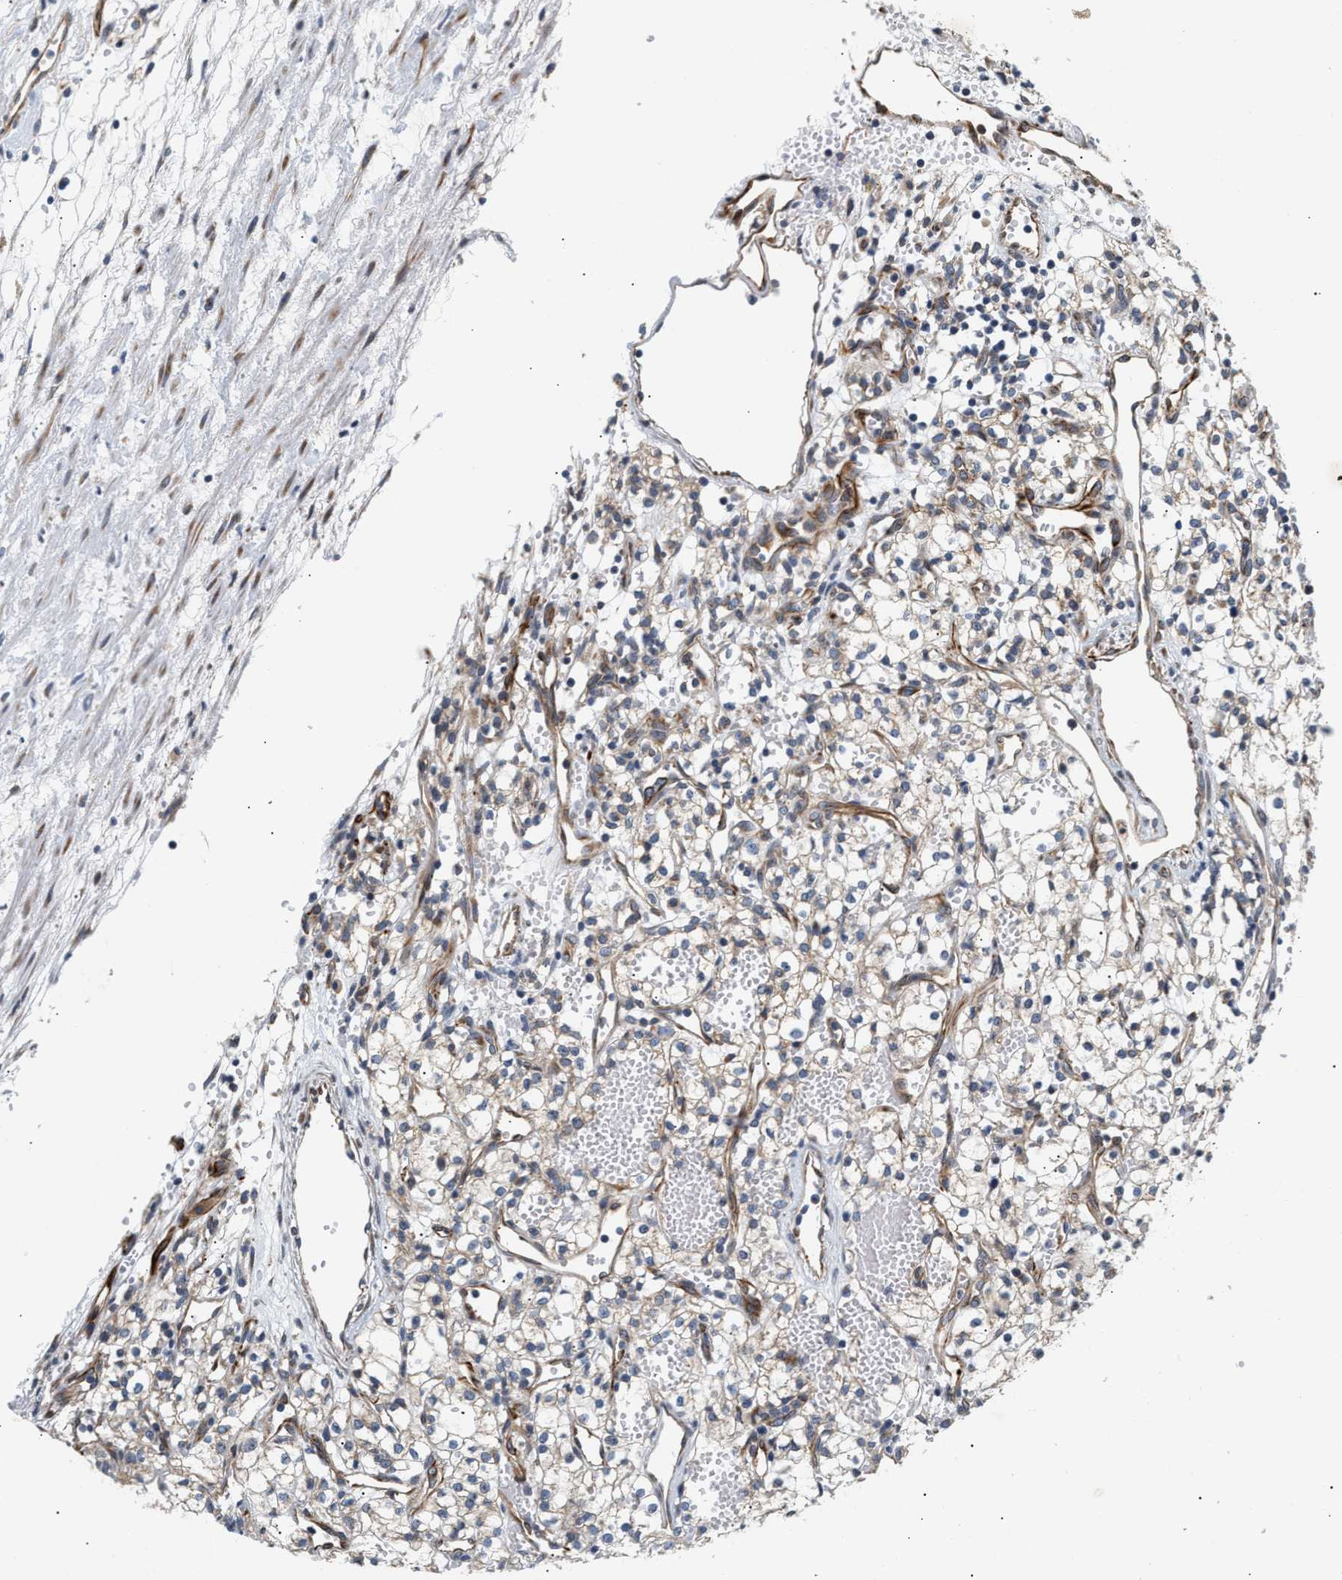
{"staining": {"intensity": "negative", "quantity": "none", "location": "none"}, "tissue": "renal cancer", "cell_type": "Tumor cells", "image_type": "cancer", "snomed": [{"axis": "morphology", "description": "Adenocarcinoma, NOS"}, {"axis": "topography", "description": "Kidney"}], "caption": "This is an immunohistochemistry (IHC) micrograph of renal cancer (adenocarcinoma). There is no expression in tumor cells.", "gene": "IFT74", "patient": {"sex": "male", "age": 59}}